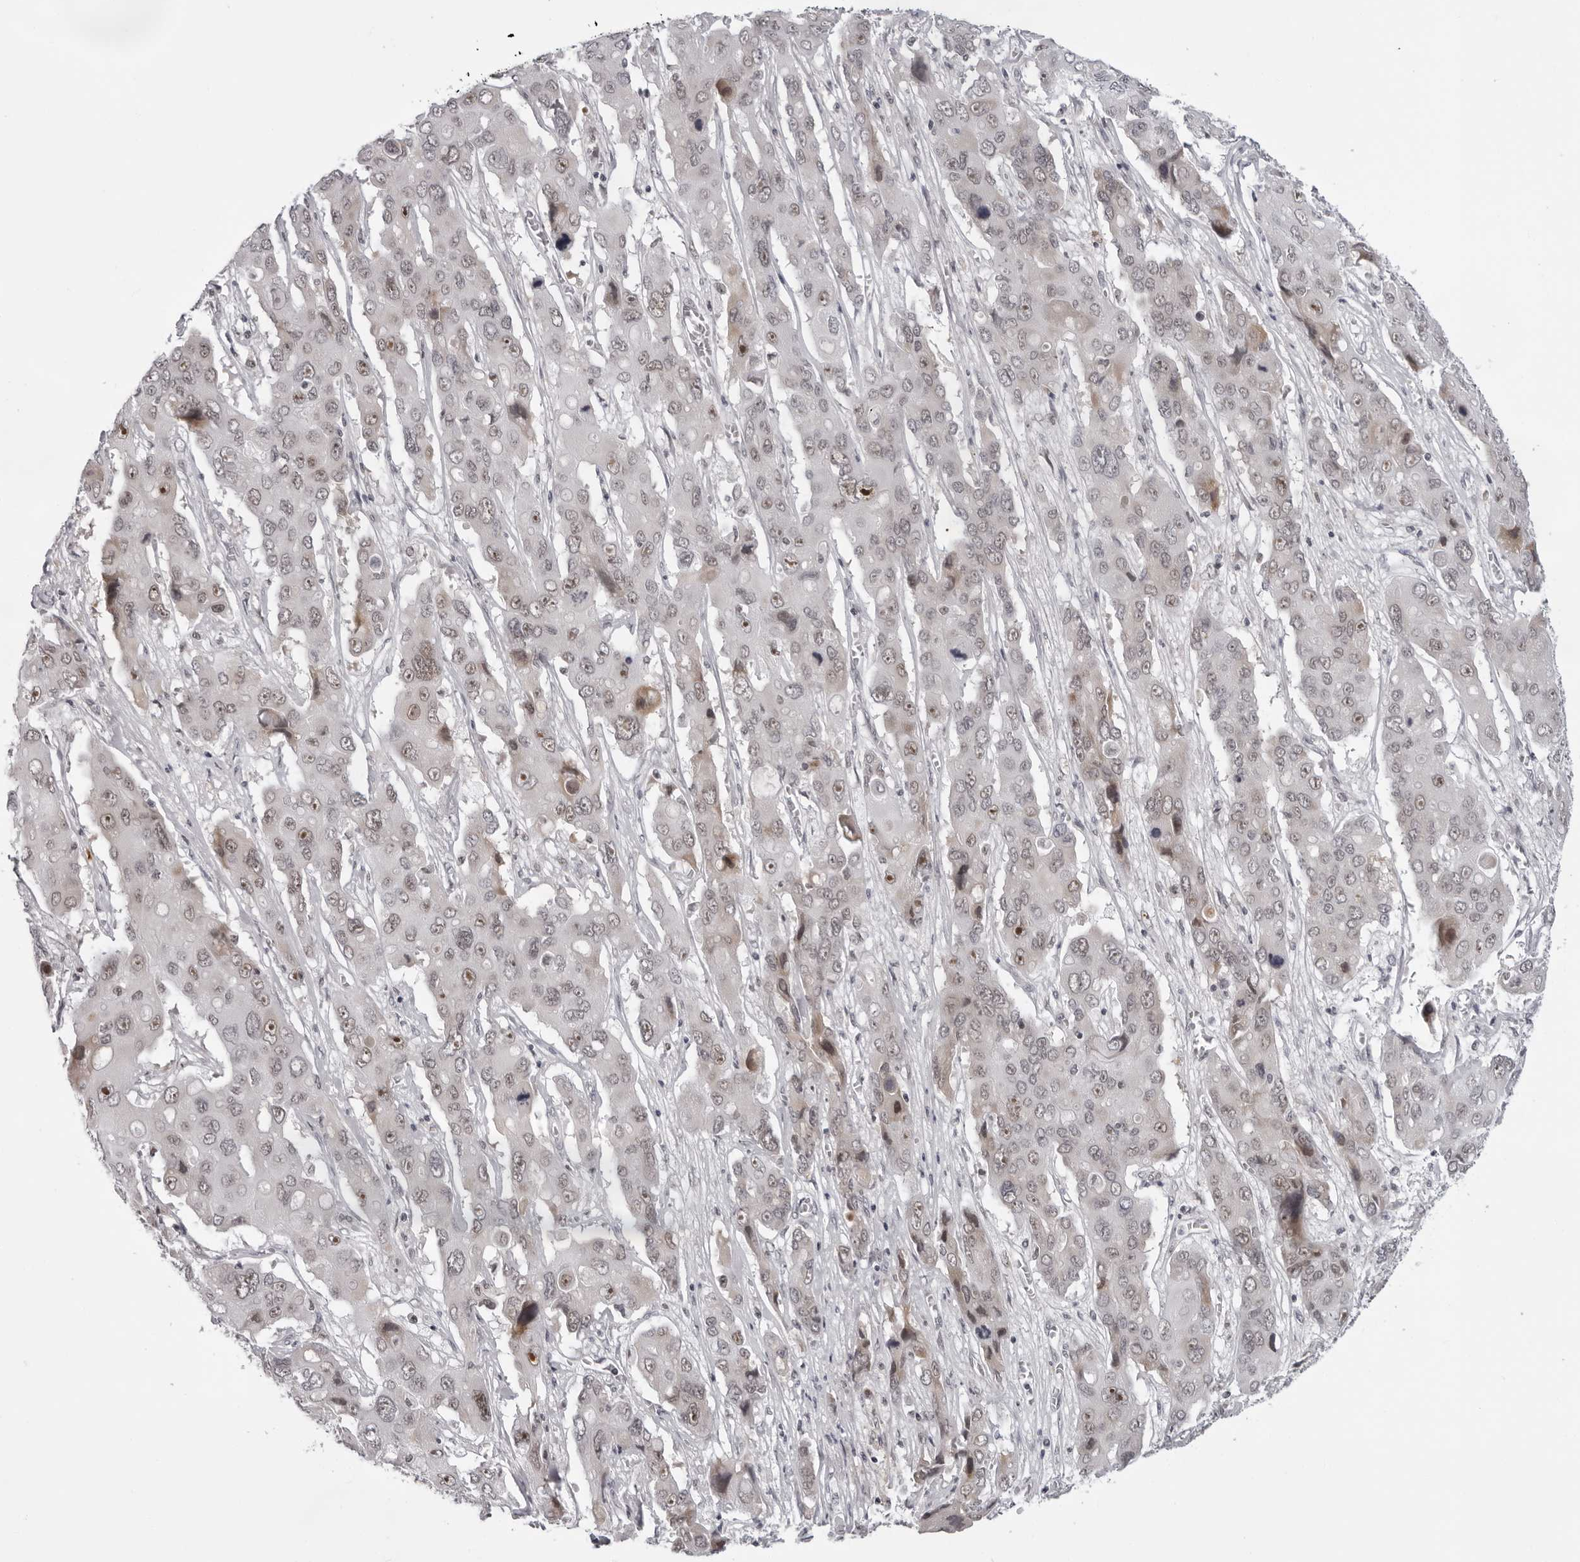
{"staining": {"intensity": "moderate", "quantity": "25%-75%", "location": "nuclear"}, "tissue": "liver cancer", "cell_type": "Tumor cells", "image_type": "cancer", "snomed": [{"axis": "morphology", "description": "Cholangiocarcinoma"}, {"axis": "topography", "description": "Liver"}], "caption": "Immunohistochemistry photomicrograph of human liver cancer (cholangiocarcinoma) stained for a protein (brown), which exhibits medium levels of moderate nuclear staining in approximately 25%-75% of tumor cells.", "gene": "EXOSC10", "patient": {"sex": "male", "age": 67}}